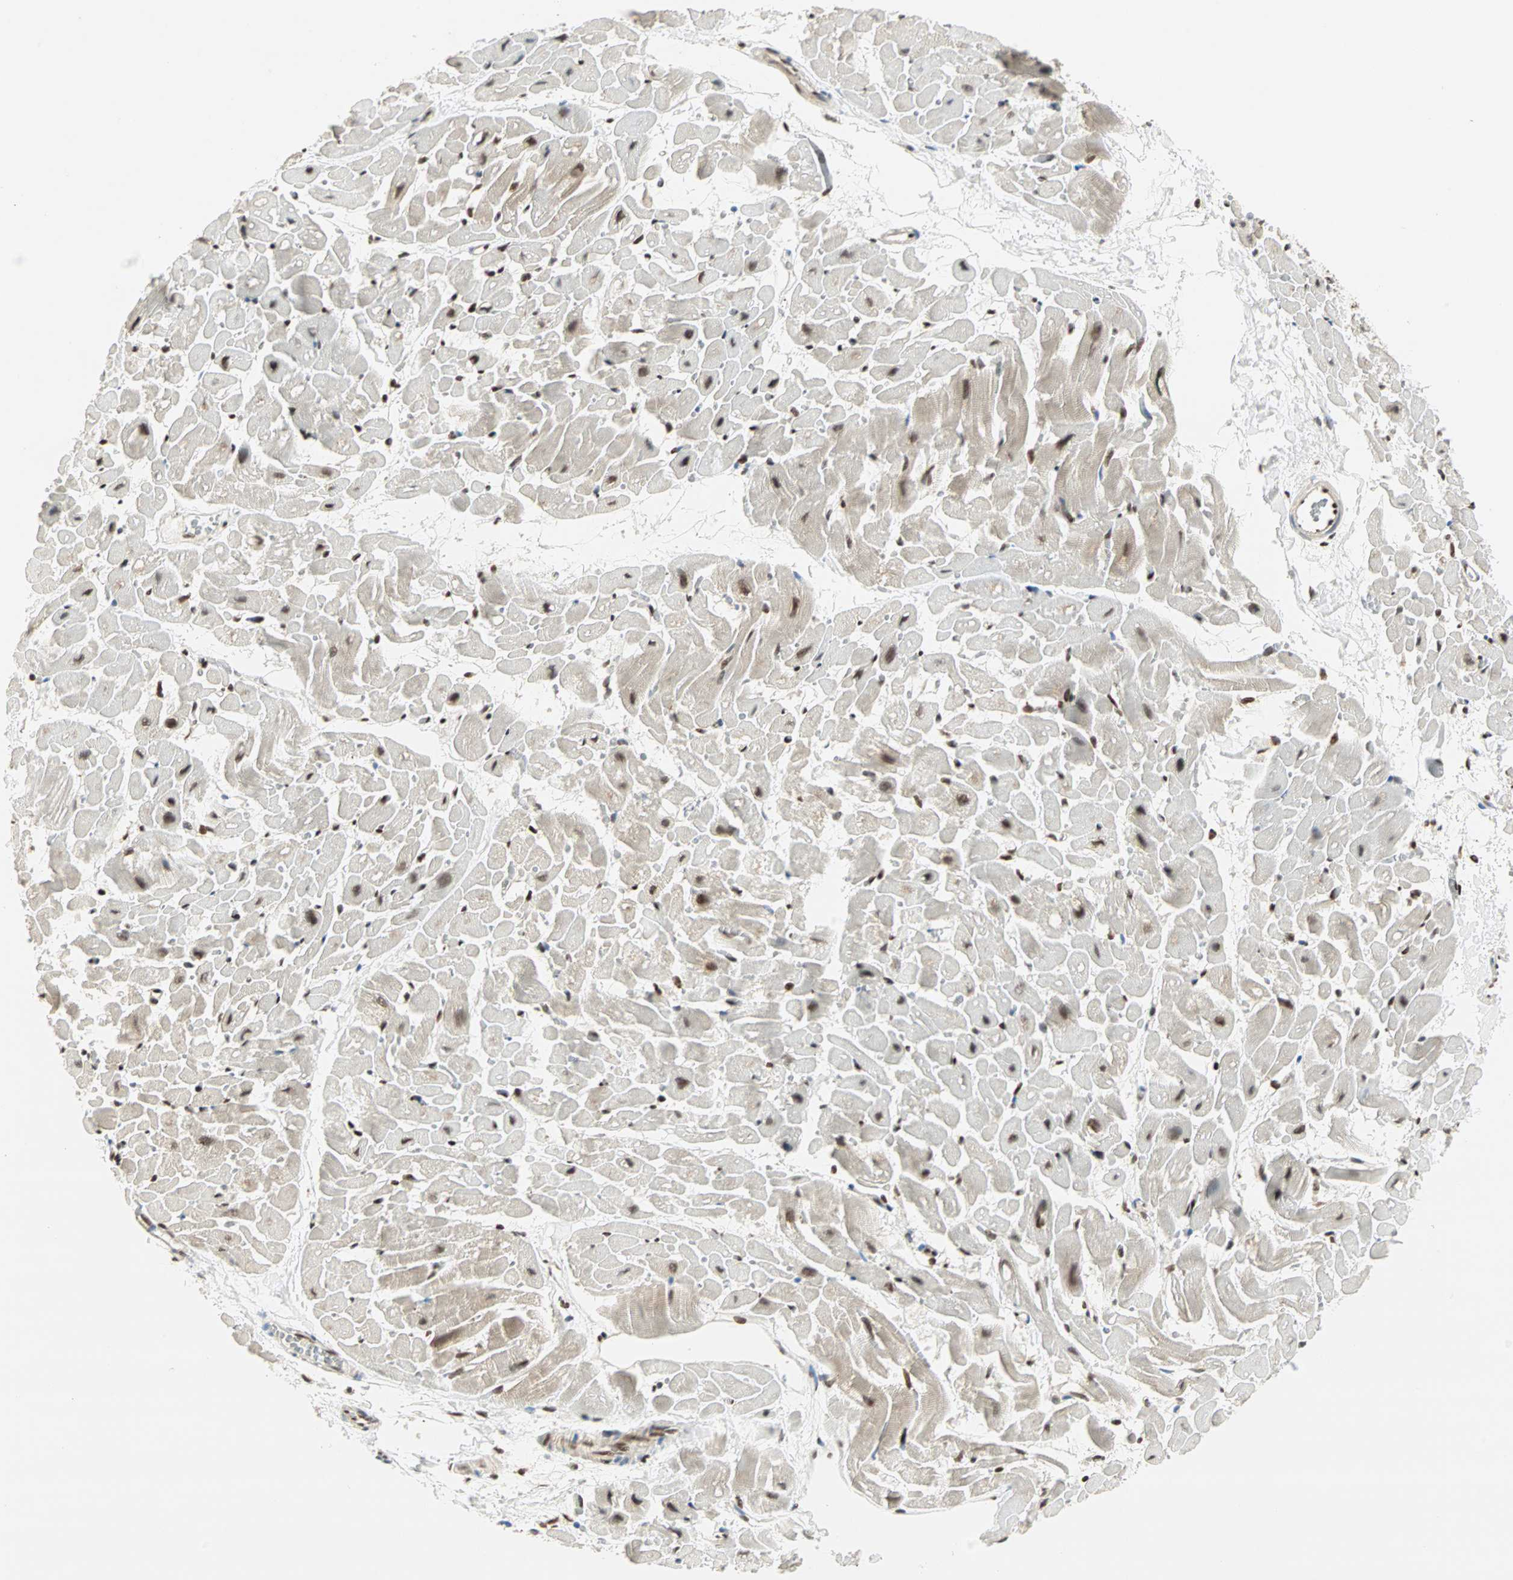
{"staining": {"intensity": "strong", "quantity": ">75%", "location": "nuclear"}, "tissue": "heart muscle", "cell_type": "Cardiomyocytes", "image_type": "normal", "snomed": [{"axis": "morphology", "description": "Normal tissue, NOS"}, {"axis": "topography", "description": "Heart"}], "caption": "Immunohistochemical staining of normal heart muscle shows >75% levels of strong nuclear protein expression in about >75% of cardiomyocytes. Nuclei are stained in blue.", "gene": "BLM", "patient": {"sex": "male", "age": 45}}